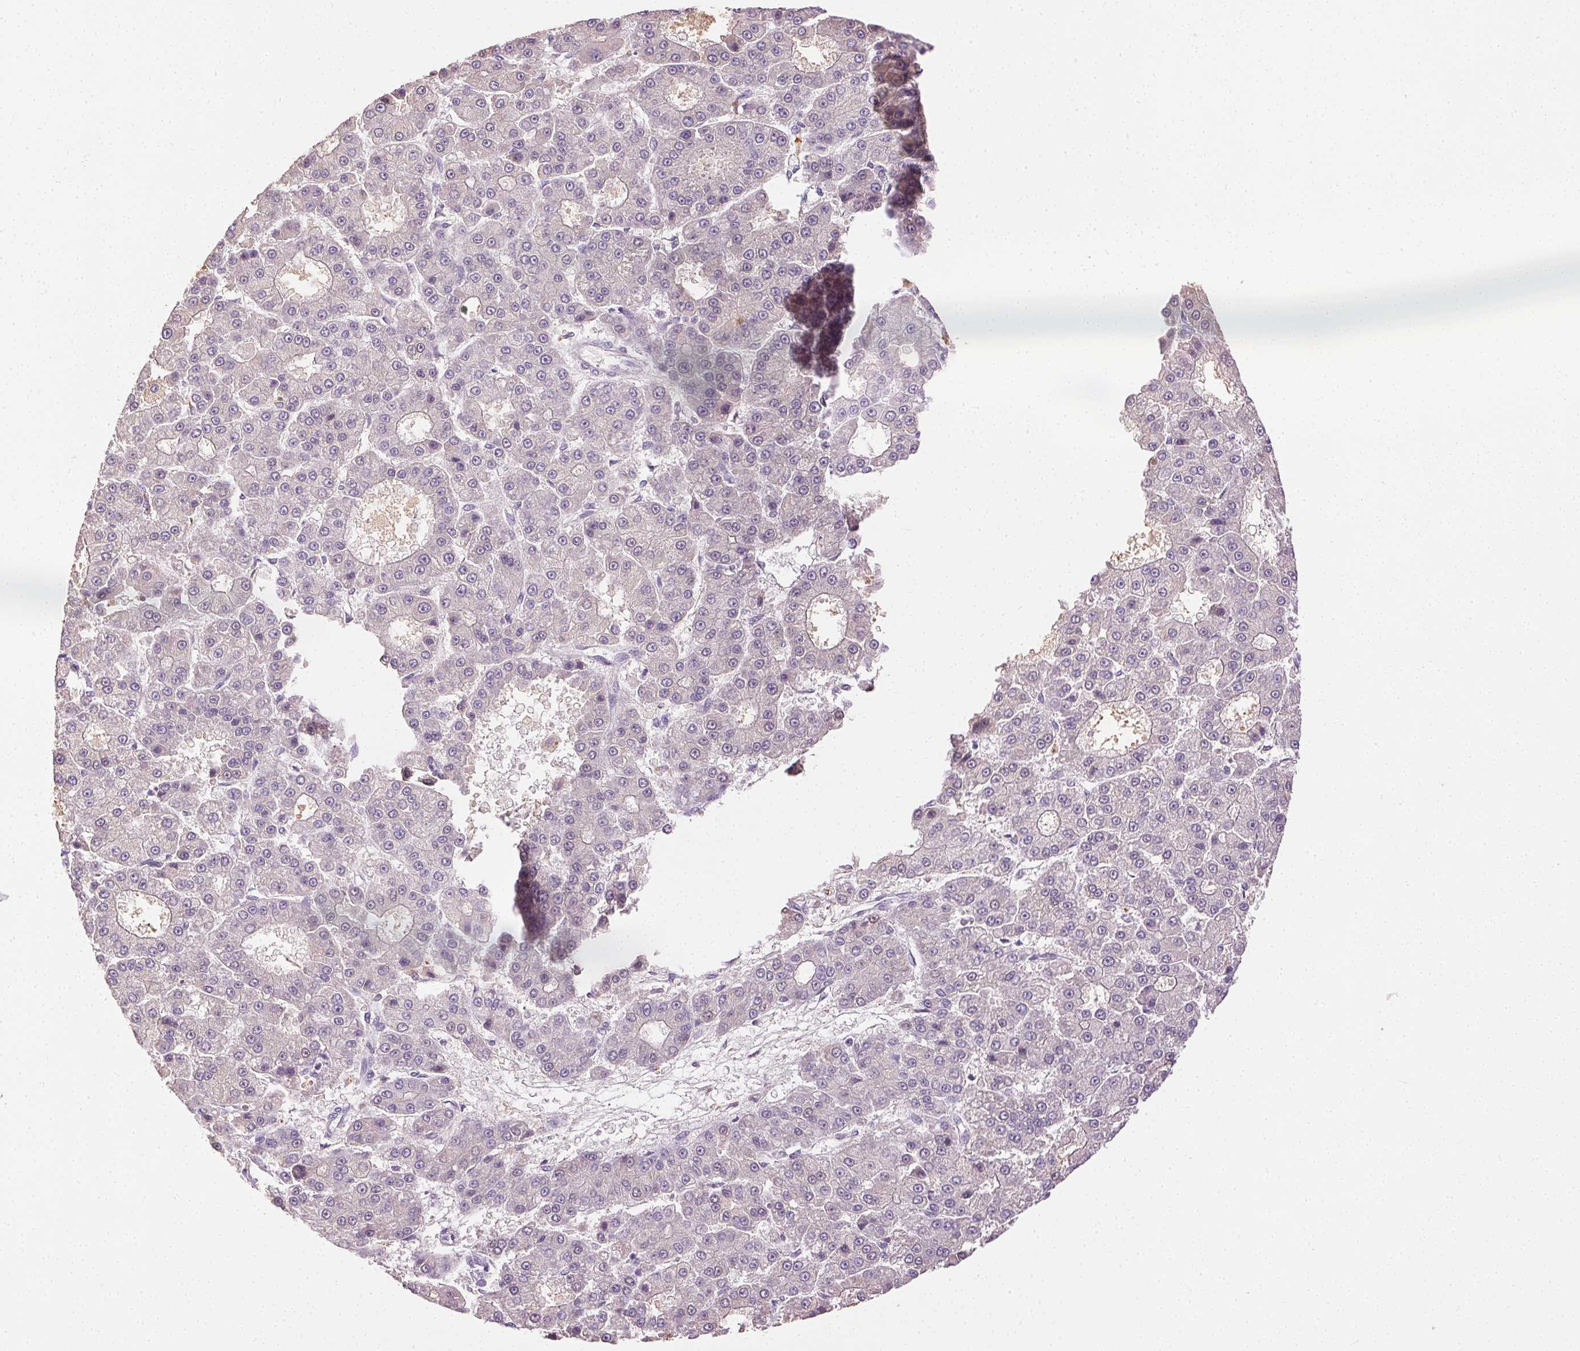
{"staining": {"intensity": "negative", "quantity": "none", "location": "none"}, "tissue": "liver cancer", "cell_type": "Tumor cells", "image_type": "cancer", "snomed": [{"axis": "morphology", "description": "Carcinoma, Hepatocellular, NOS"}, {"axis": "topography", "description": "Liver"}], "caption": "IHC image of neoplastic tissue: human hepatocellular carcinoma (liver) stained with DAB displays no significant protein staining in tumor cells.", "gene": "BPIFB2", "patient": {"sex": "male", "age": 70}}